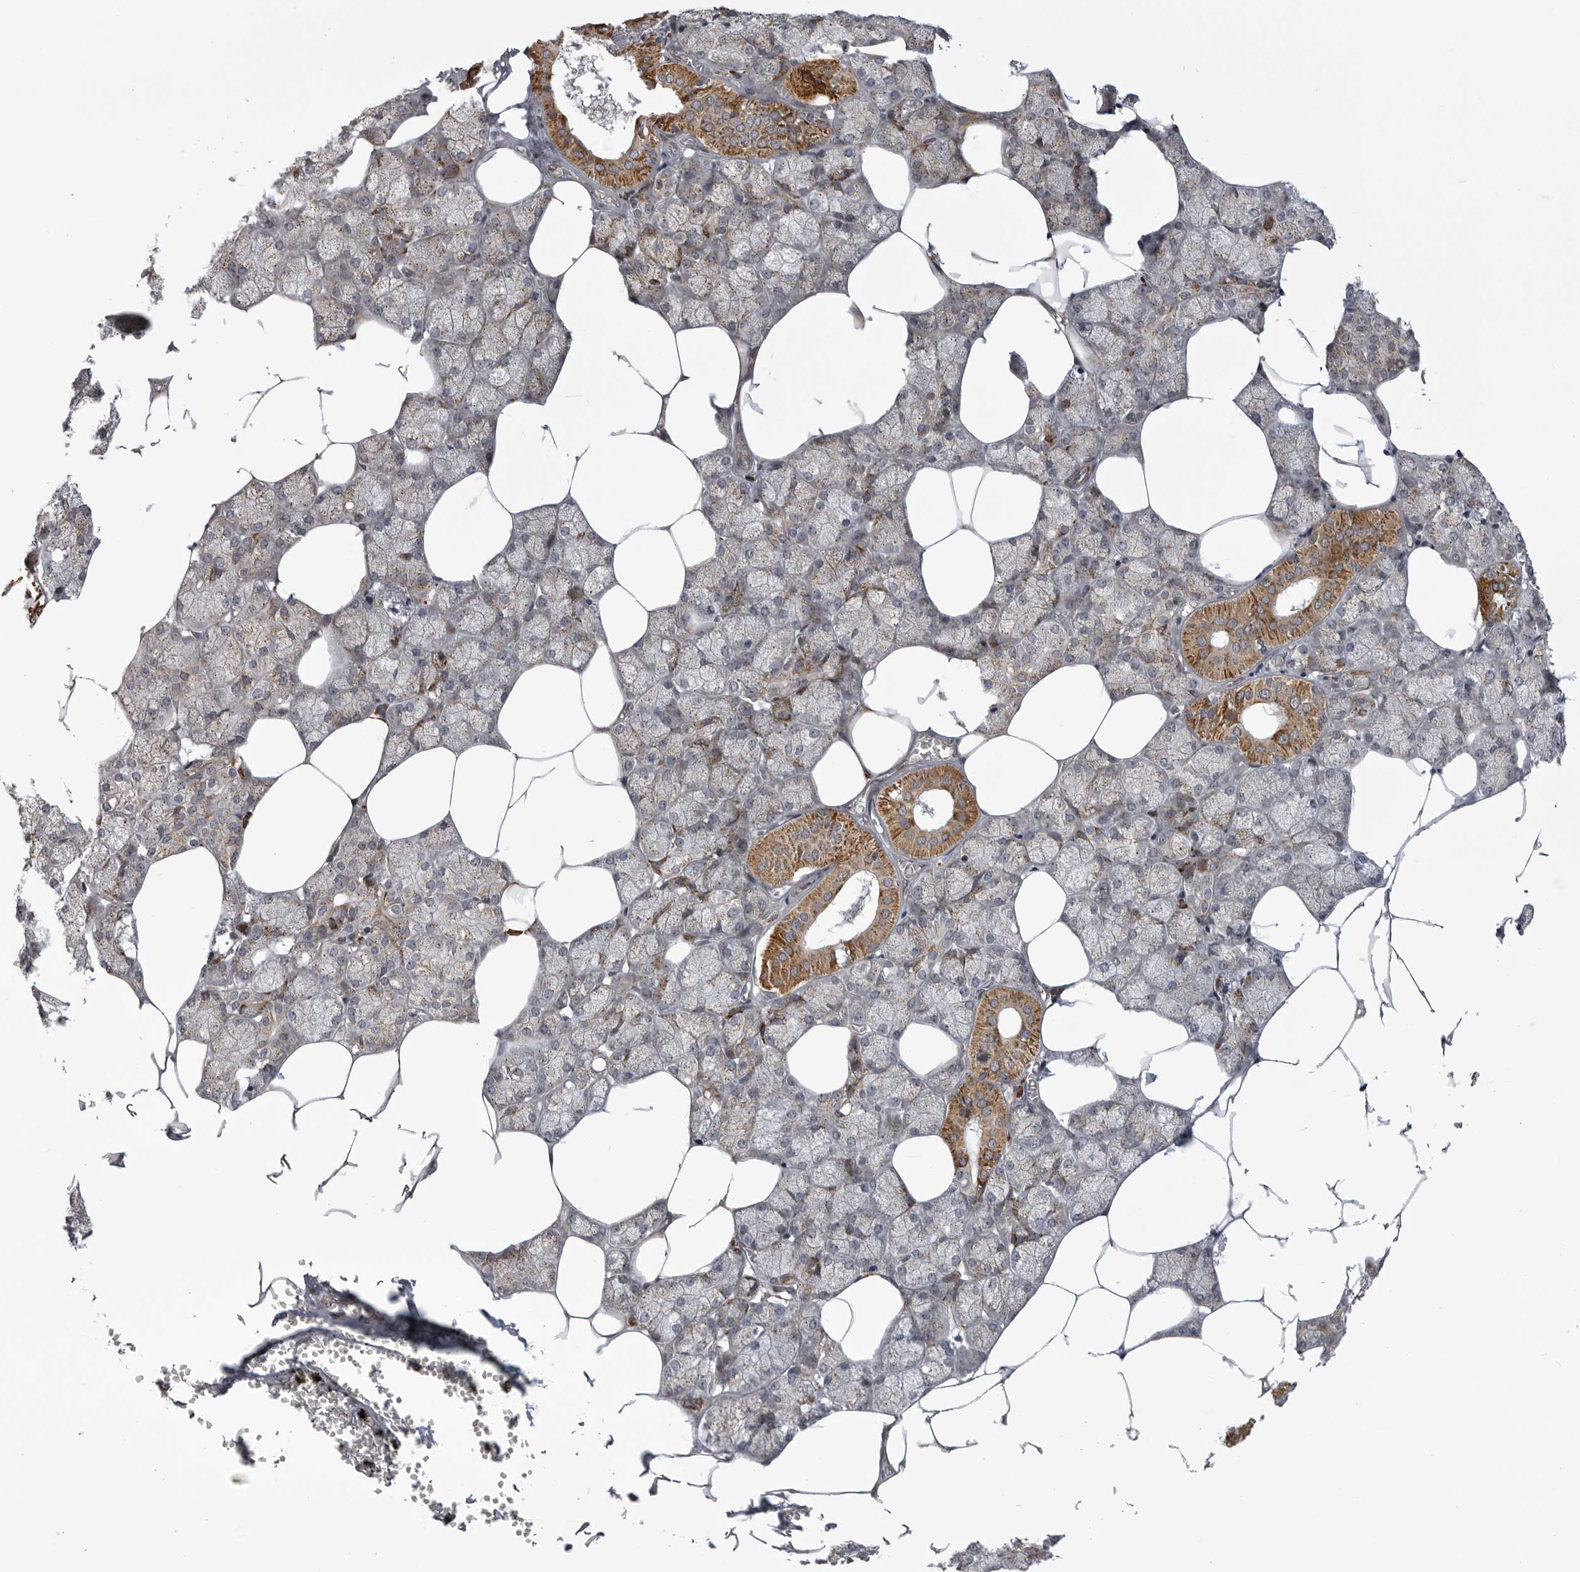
{"staining": {"intensity": "moderate", "quantity": "25%-75%", "location": "cytoplasmic/membranous"}, "tissue": "salivary gland", "cell_type": "Glandular cells", "image_type": "normal", "snomed": [{"axis": "morphology", "description": "Normal tissue, NOS"}, {"axis": "topography", "description": "Salivary gland"}], "caption": "Immunohistochemistry histopathology image of benign salivary gland: human salivary gland stained using immunohistochemistry (IHC) demonstrates medium levels of moderate protein expression localized specifically in the cytoplasmic/membranous of glandular cells, appearing as a cytoplasmic/membranous brown color.", "gene": "TMPRSS11F", "patient": {"sex": "male", "age": 62}}